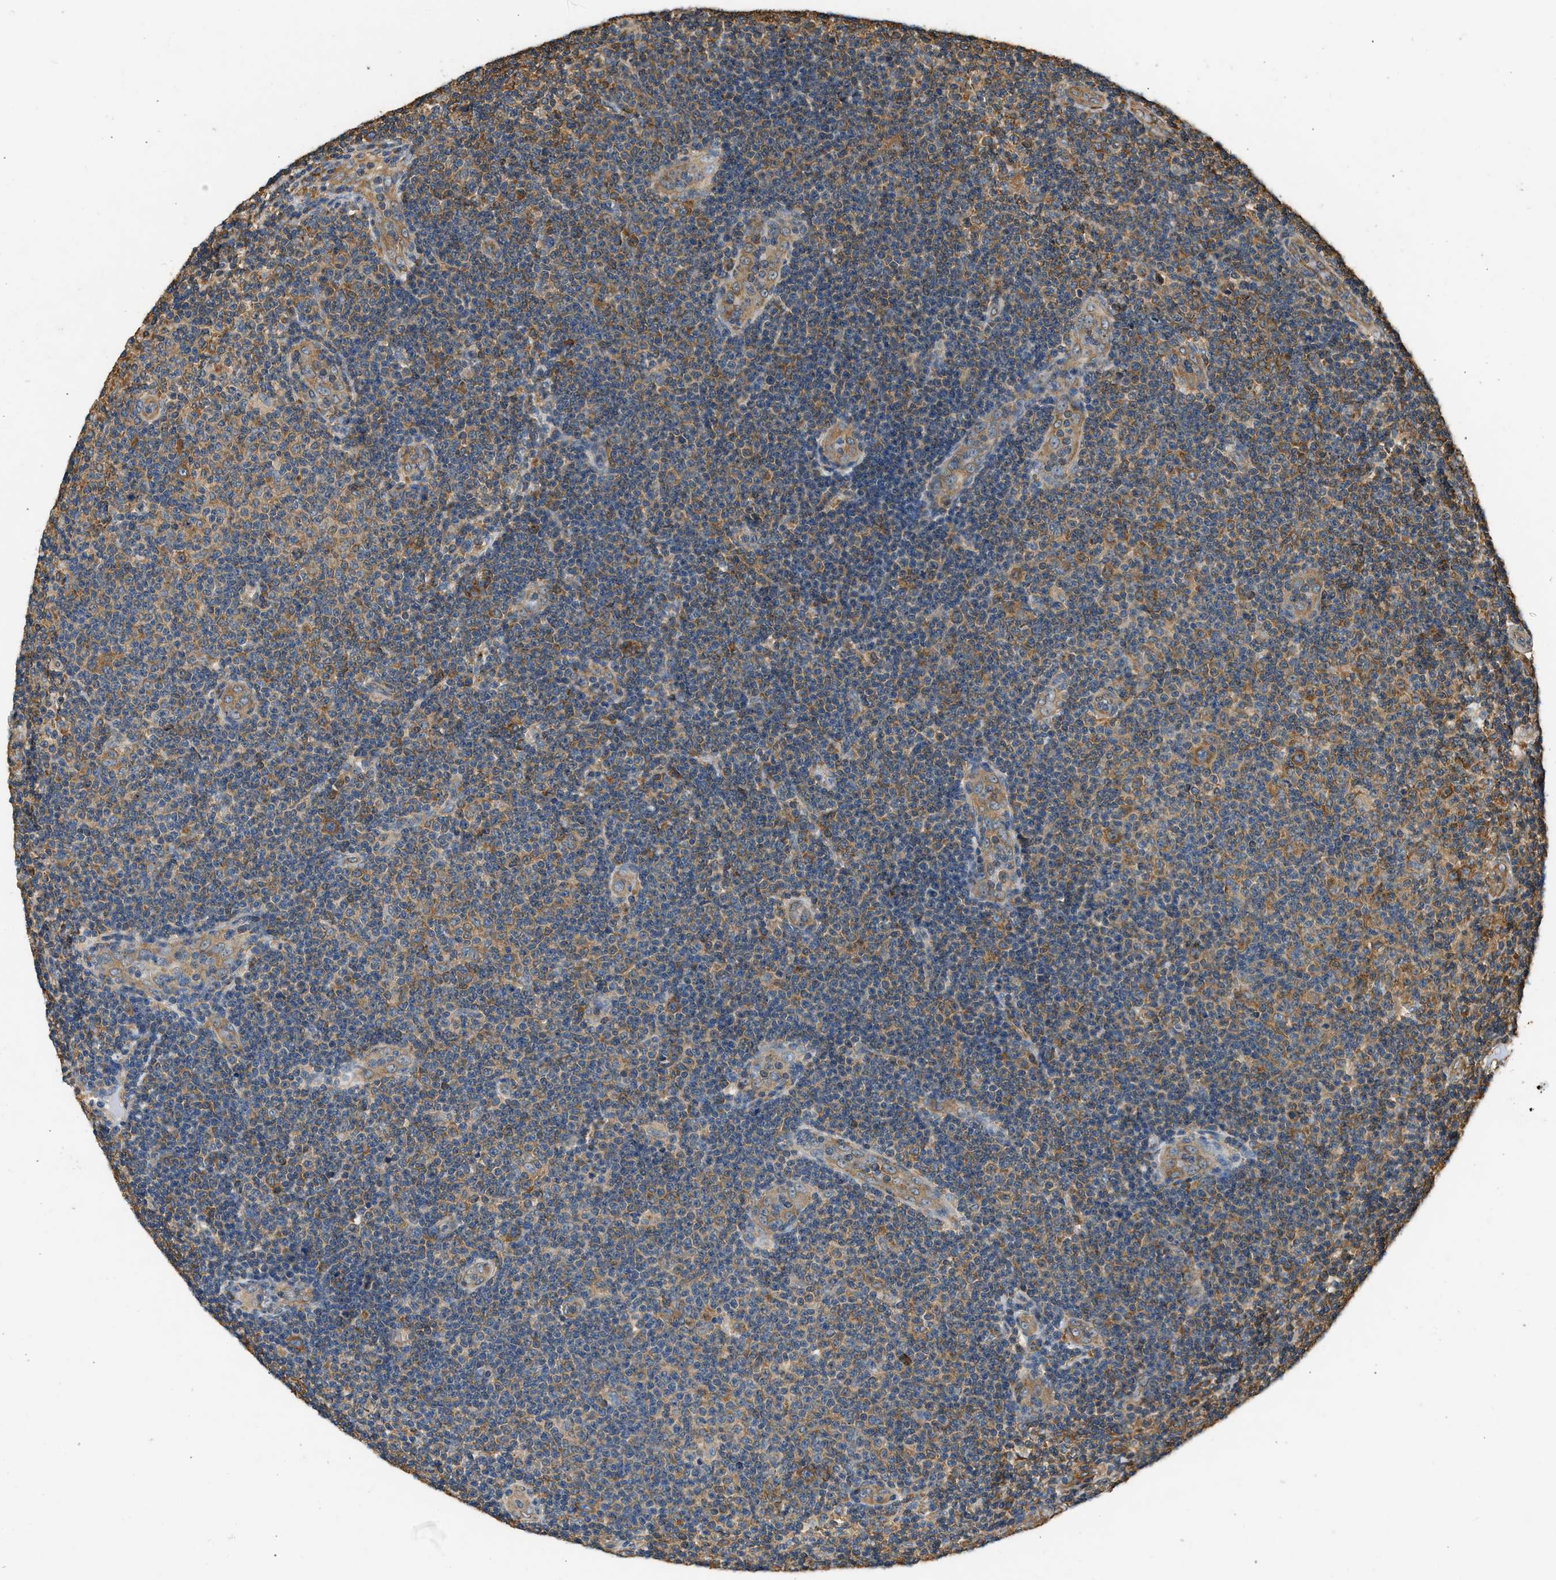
{"staining": {"intensity": "moderate", "quantity": ">75%", "location": "cytoplasmic/membranous"}, "tissue": "lymphoma", "cell_type": "Tumor cells", "image_type": "cancer", "snomed": [{"axis": "morphology", "description": "Malignant lymphoma, non-Hodgkin's type, Low grade"}, {"axis": "topography", "description": "Lymph node"}], "caption": "There is medium levels of moderate cytoplasmic/membranous positivity in tumor cells of lymphoma, as demonstrated by immunohistochemical staining (brown color).", "gene": "SLC36A4", "patient": {"sex": "male", "age": 83}}